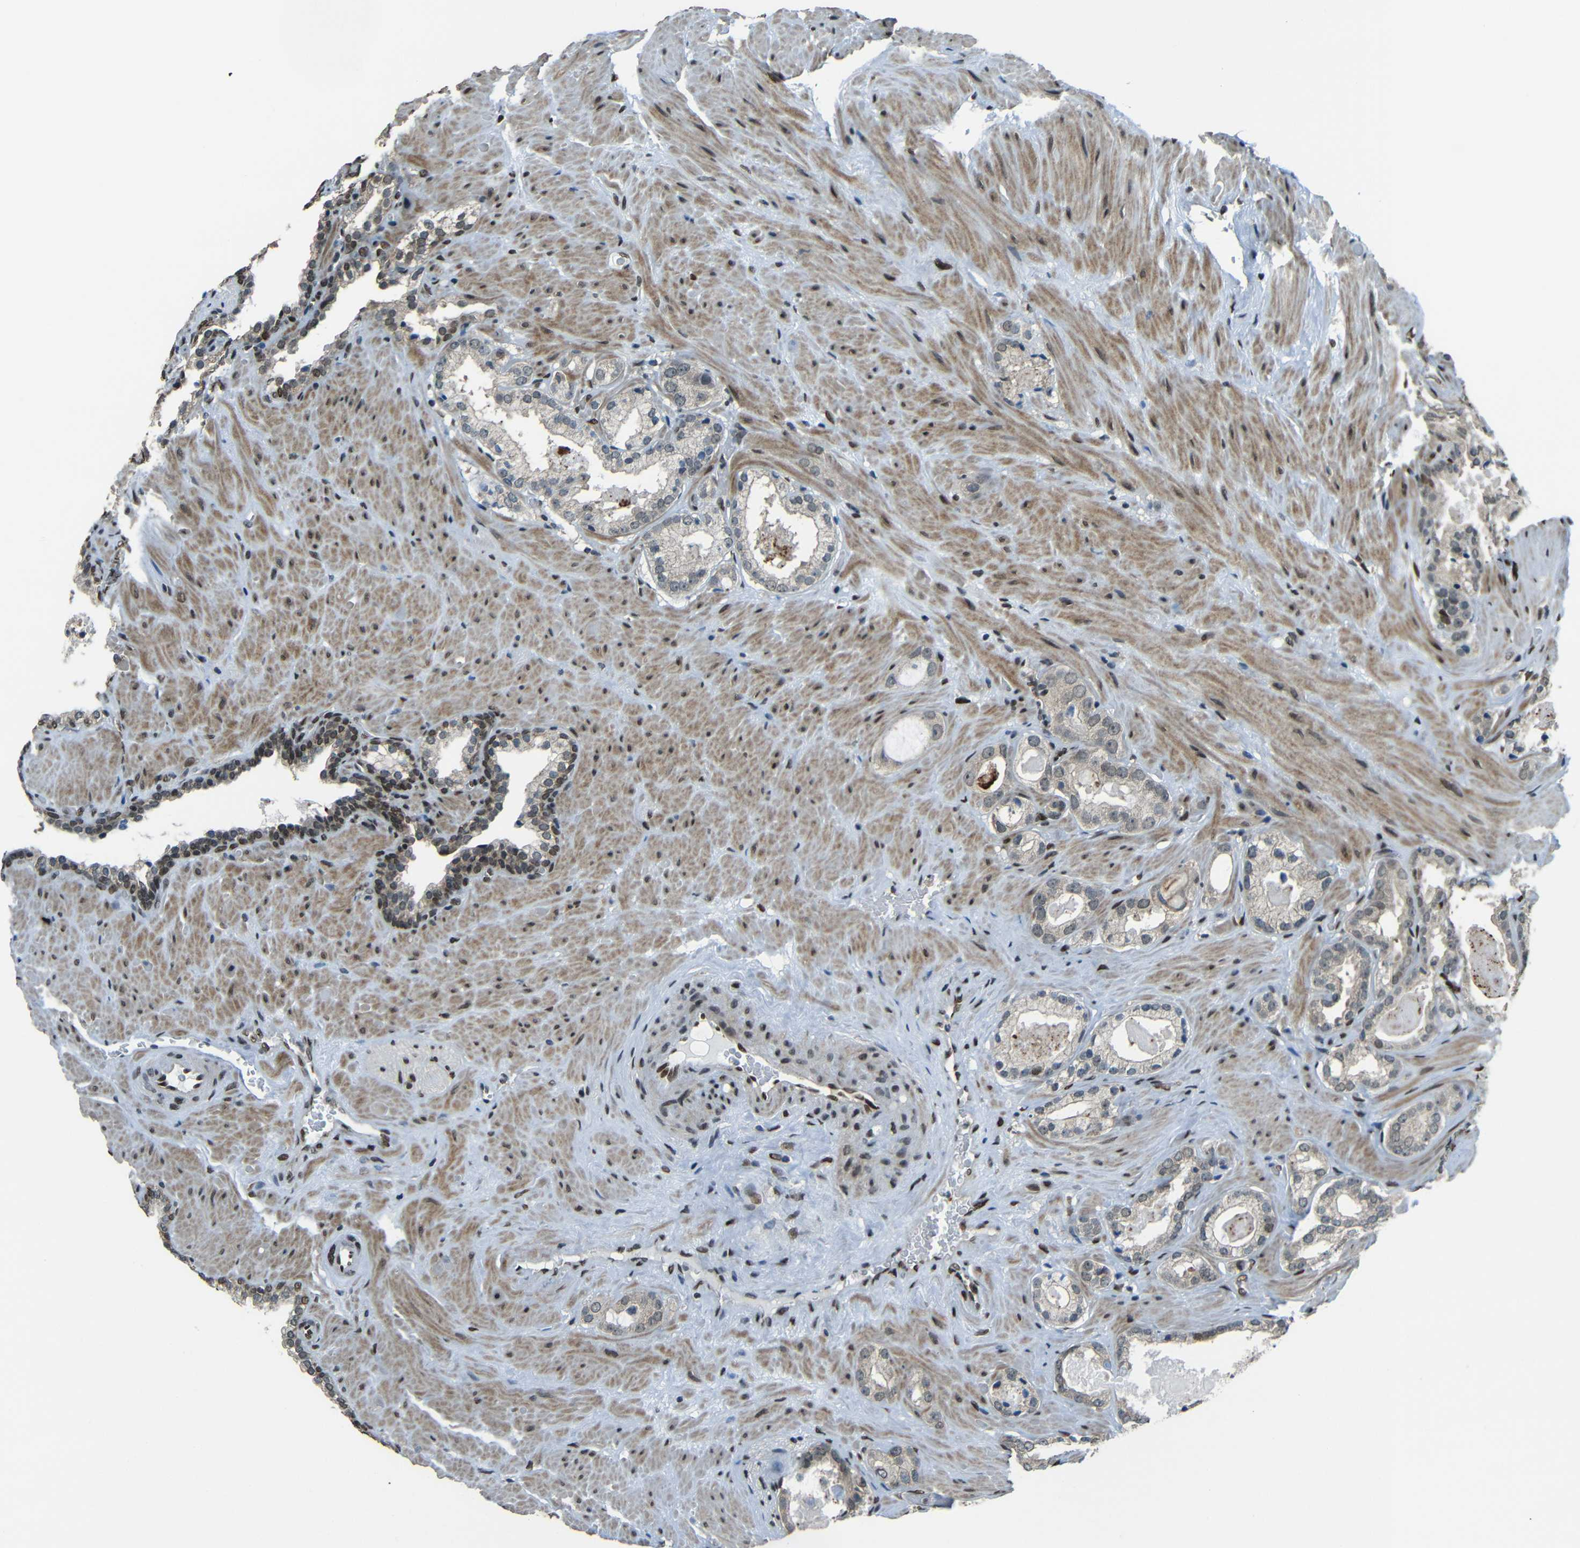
{"staining": {"intensity": "moderate", "quantity": "<25%", "location": "nuclear"}, "tissue": "prostate cancer", "cell_type": "Tumor cells", "image_type": "cancer", "snomed": [{"axis": "morphology", "description": "Adenocarcinoma, High grade"}, {"axis": "topography", "description": "Prostate"}], "caption": "There is low levels of moderate nuclear staining in tumor cells of prostate adenocarcinoma (high-grade), as demonstrated by immunohistochemical staining (brown color).", "gene": "PSIP1", "patient": {"sex": "male", "age": 64}}